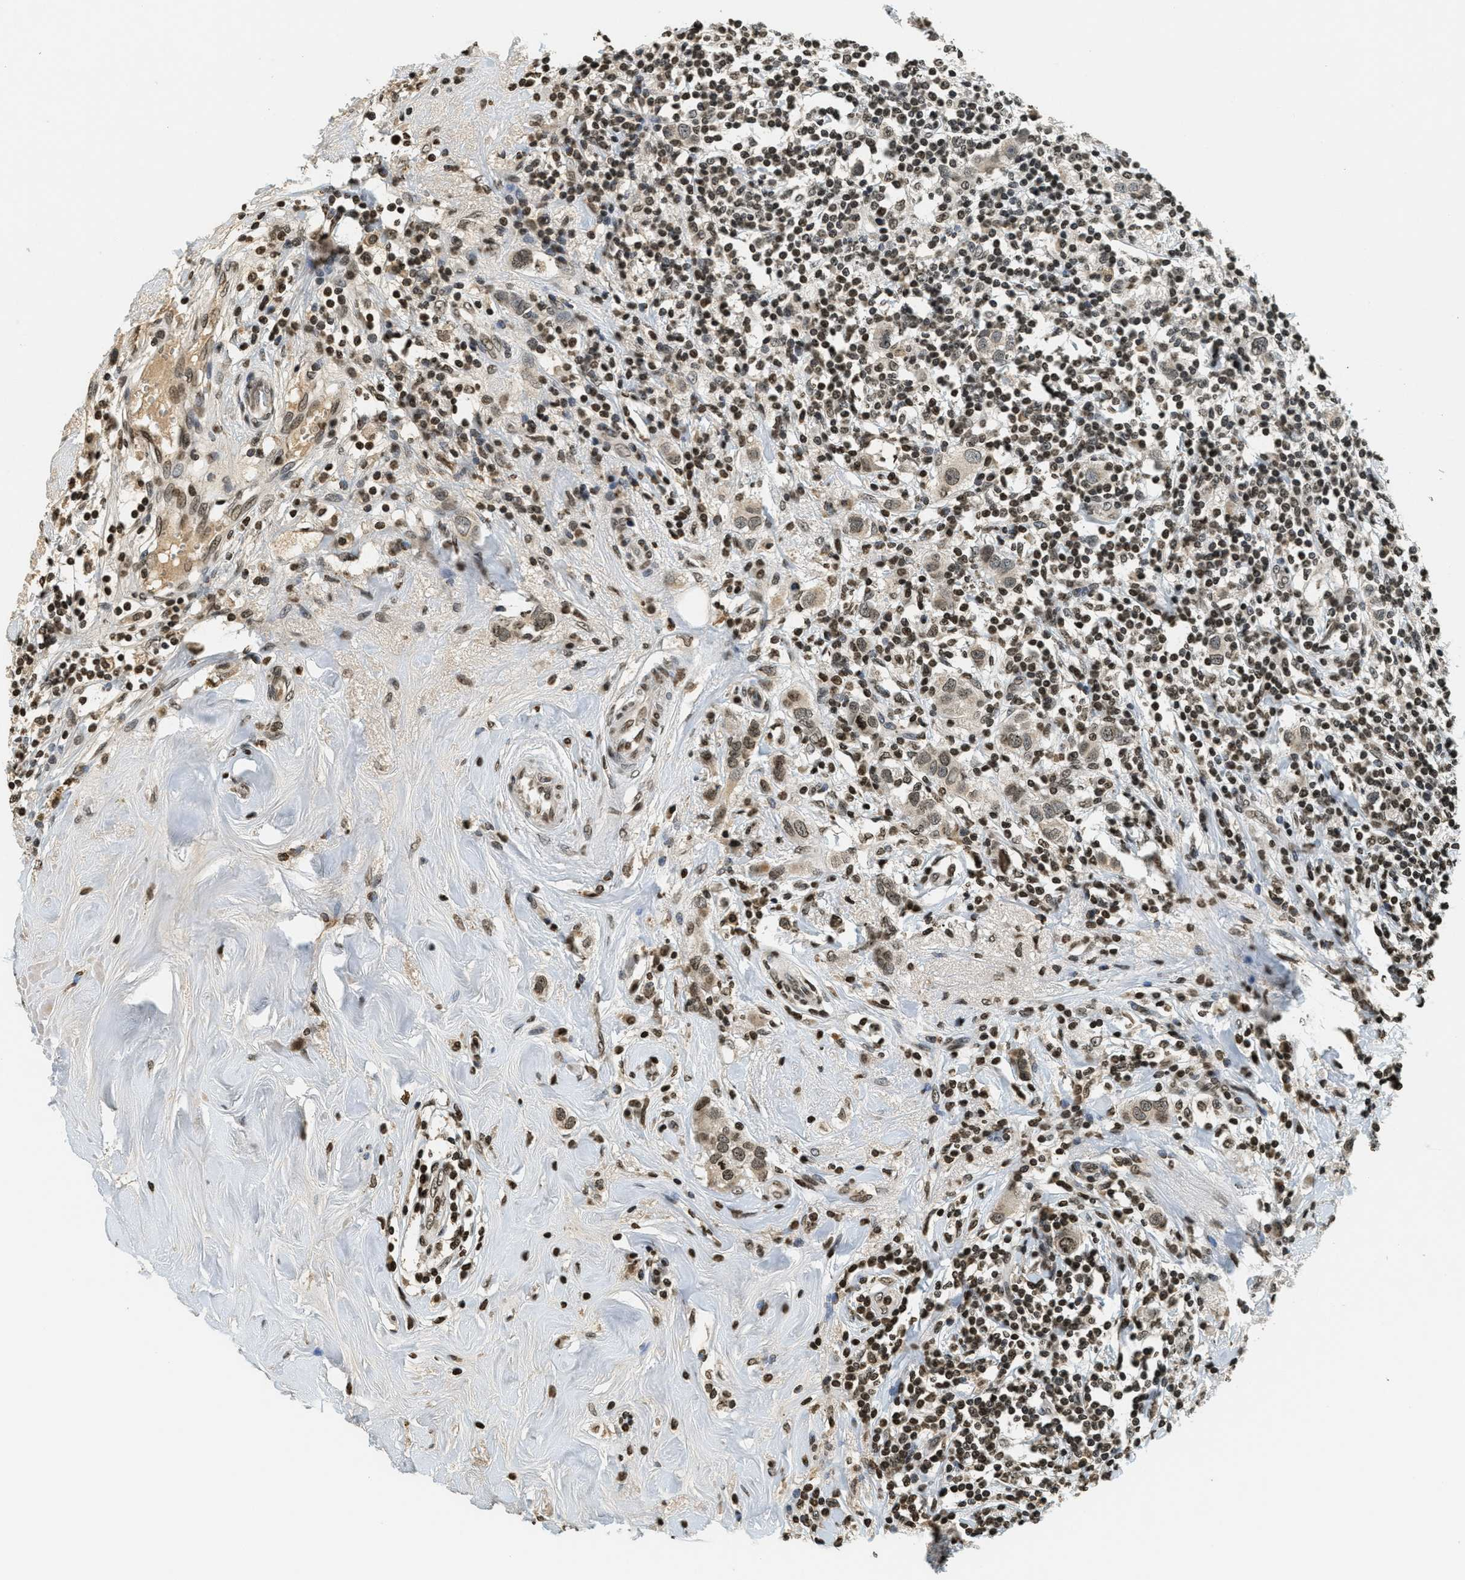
{"staining": {"intensity": "moderate", "quantity": ">75%", "location": "nuclear"}, "tissue": "breast cancer", "cell_type": "Tumor cells", "image_type": "cancer", "snomed": [{"axis": "morphology", "description": "Duct carcinoma"}, {"axis": "topography", "description": "Breast"}], "caption": "An image of breast cancer stained for a protein exhibits moderate nuclear brown staining in tumor cells.", "gene": "LDB2", "patient": {"sex": "female", "age": 50}}